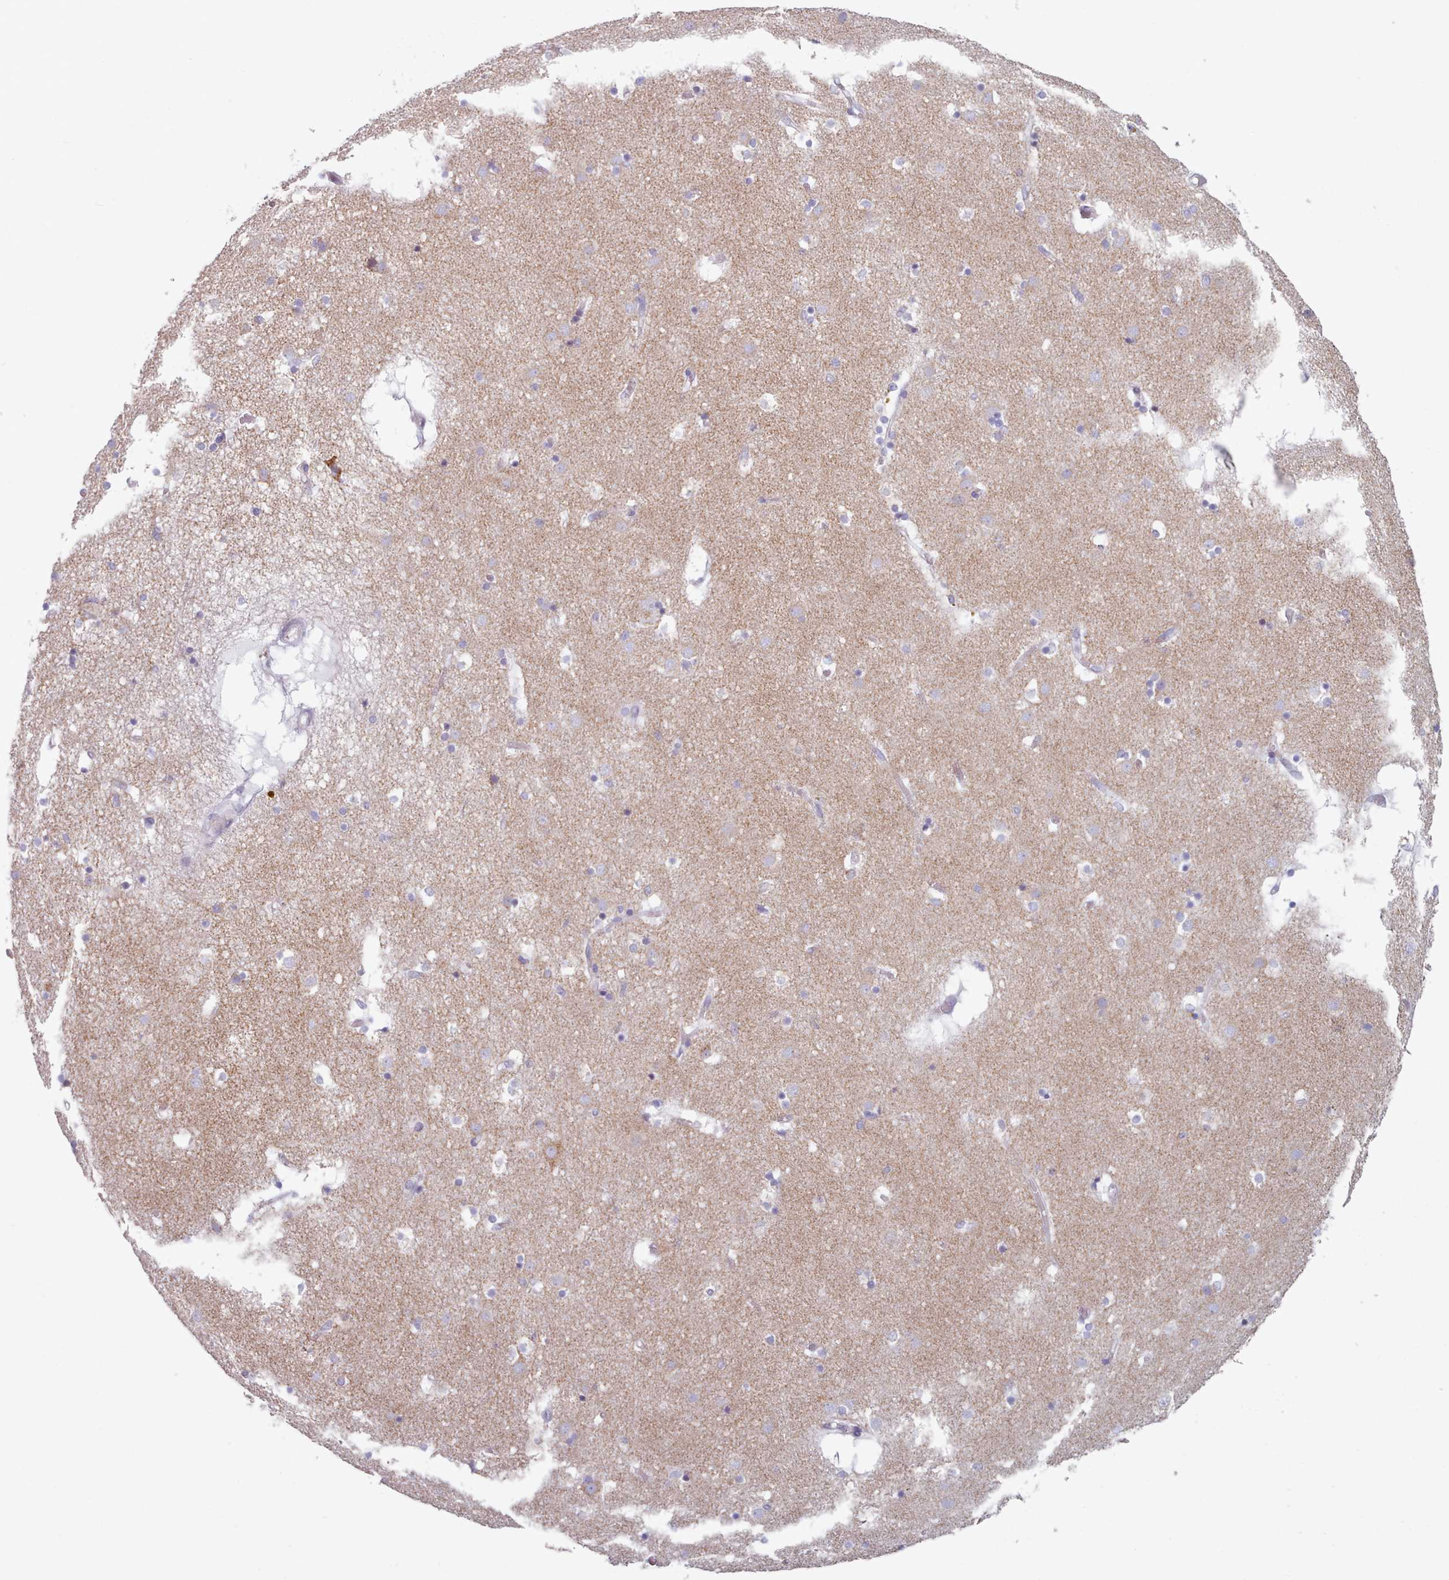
{"staining": {"intensity": "weak", "quantity": "<25%", "location": "cytoplasmic/membranous"}, "tissue": "caudate", "cell_type": "Glial cells", "image_type": "normal", "snomed": [{"axis": "morphology", "description": "Normal tissue, NOS"}, {"axis": "topography", "description": "Lateral ventricle wall"}], "caption": "The micrograph displays no significant expression in glial cells of caudate. (Stains: DAB (3,3'-diaminobenzidine) immunohistochemistry (IHC) with hematoxylin counter stain, Microscopy: brightfield microscopy at high magnification).", "gene": "FAM170B", "patient": {"sex": "male", "age": 70}}